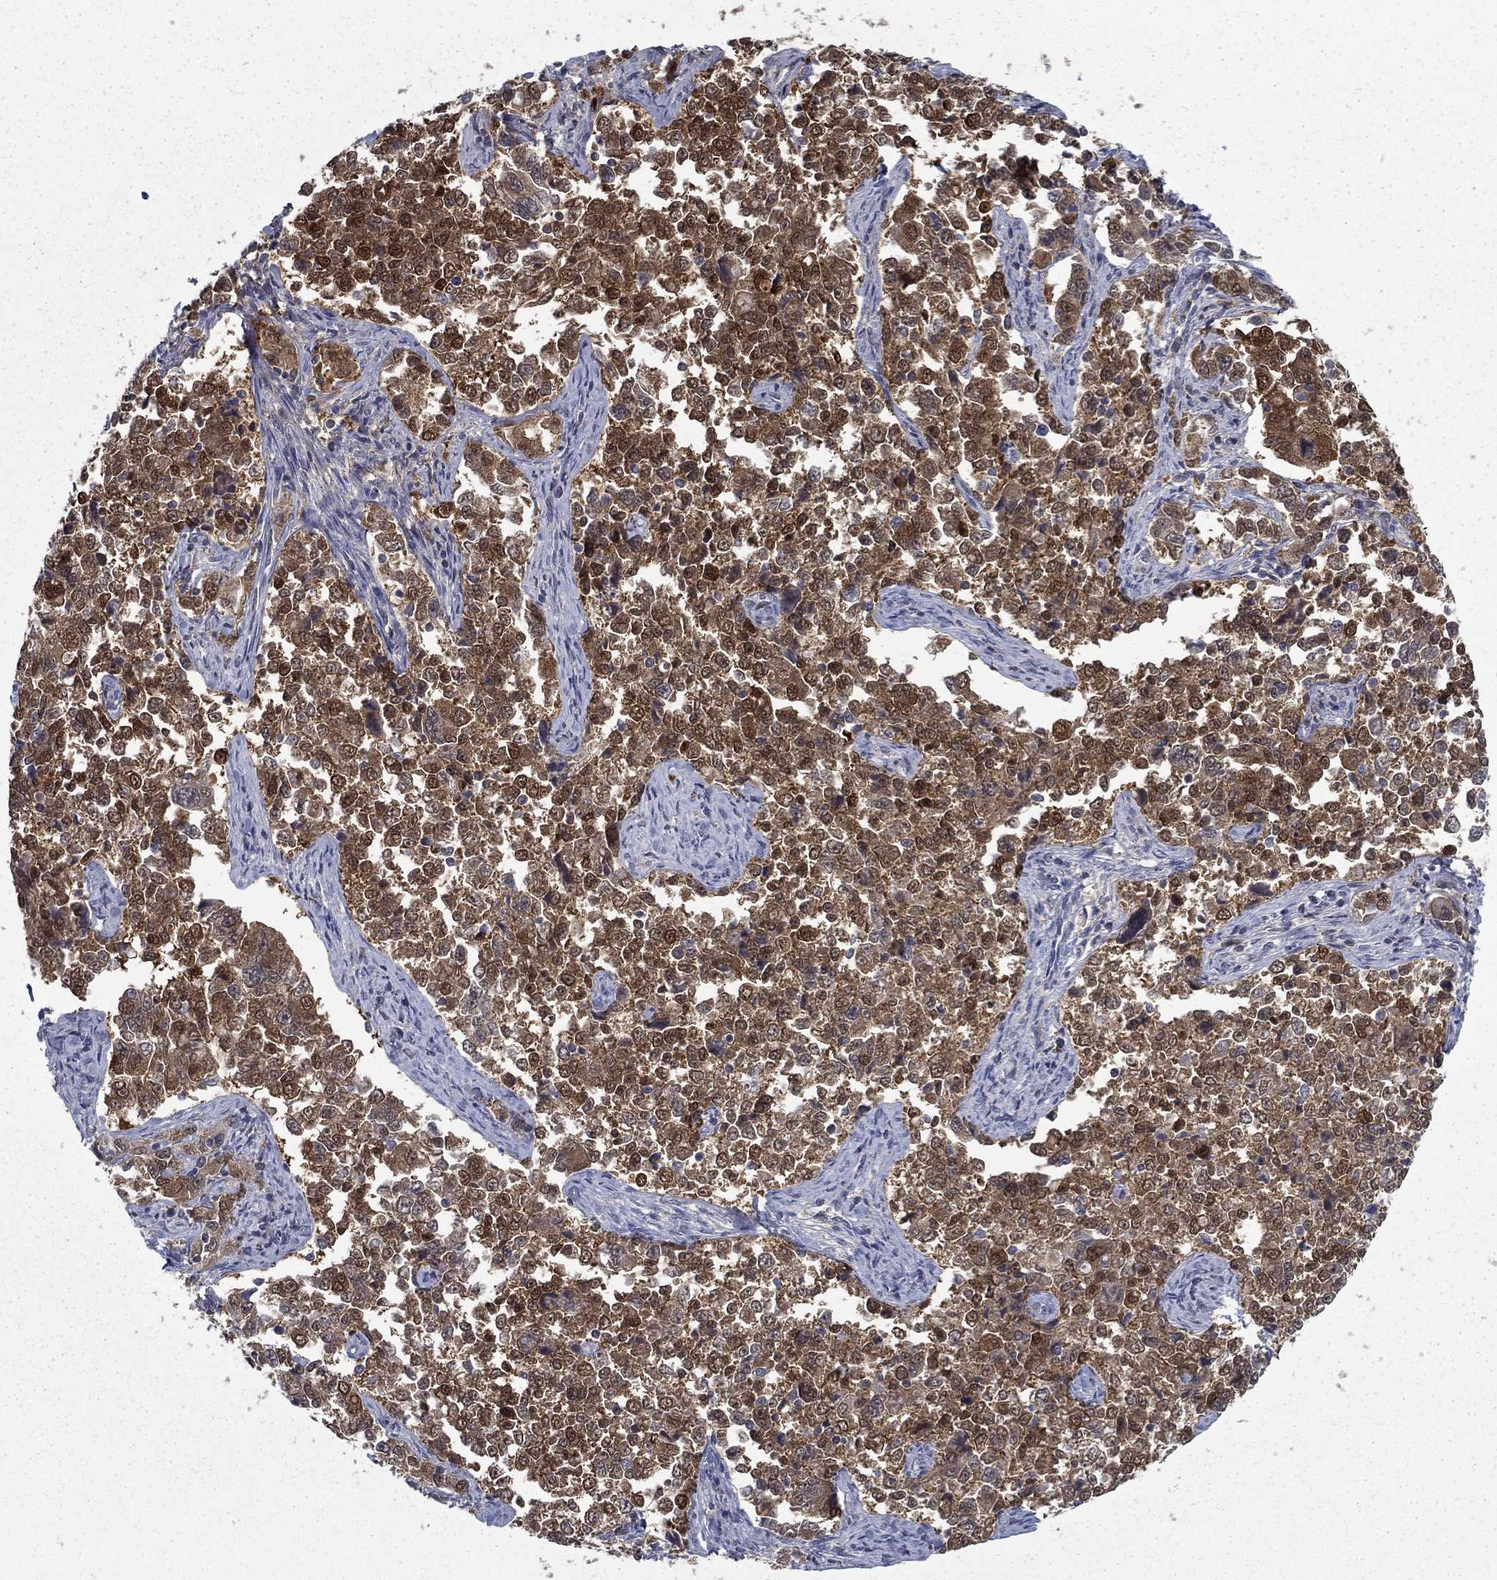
{"staining": {"intensity": "strong", "quantity": ">75%", "location": "cytoplasmic/membranous"}, "tissue": "endometrial cancer", "cell_type": "Tumor cells", "image_type": "cancer", "snomed": [{"axis": "morphology", "description": "Adenocarcinoma, NOS"}, {"axis": "topography", "description": "Endometrium"}], "caption": "Endometrial cancer stained with a brown dye displays strong cytoplasmic/membranous positive expression in approximately >75% of tumor cells.", "gene": "NIT2", "patient": {"sex": "female", "age": 43}}